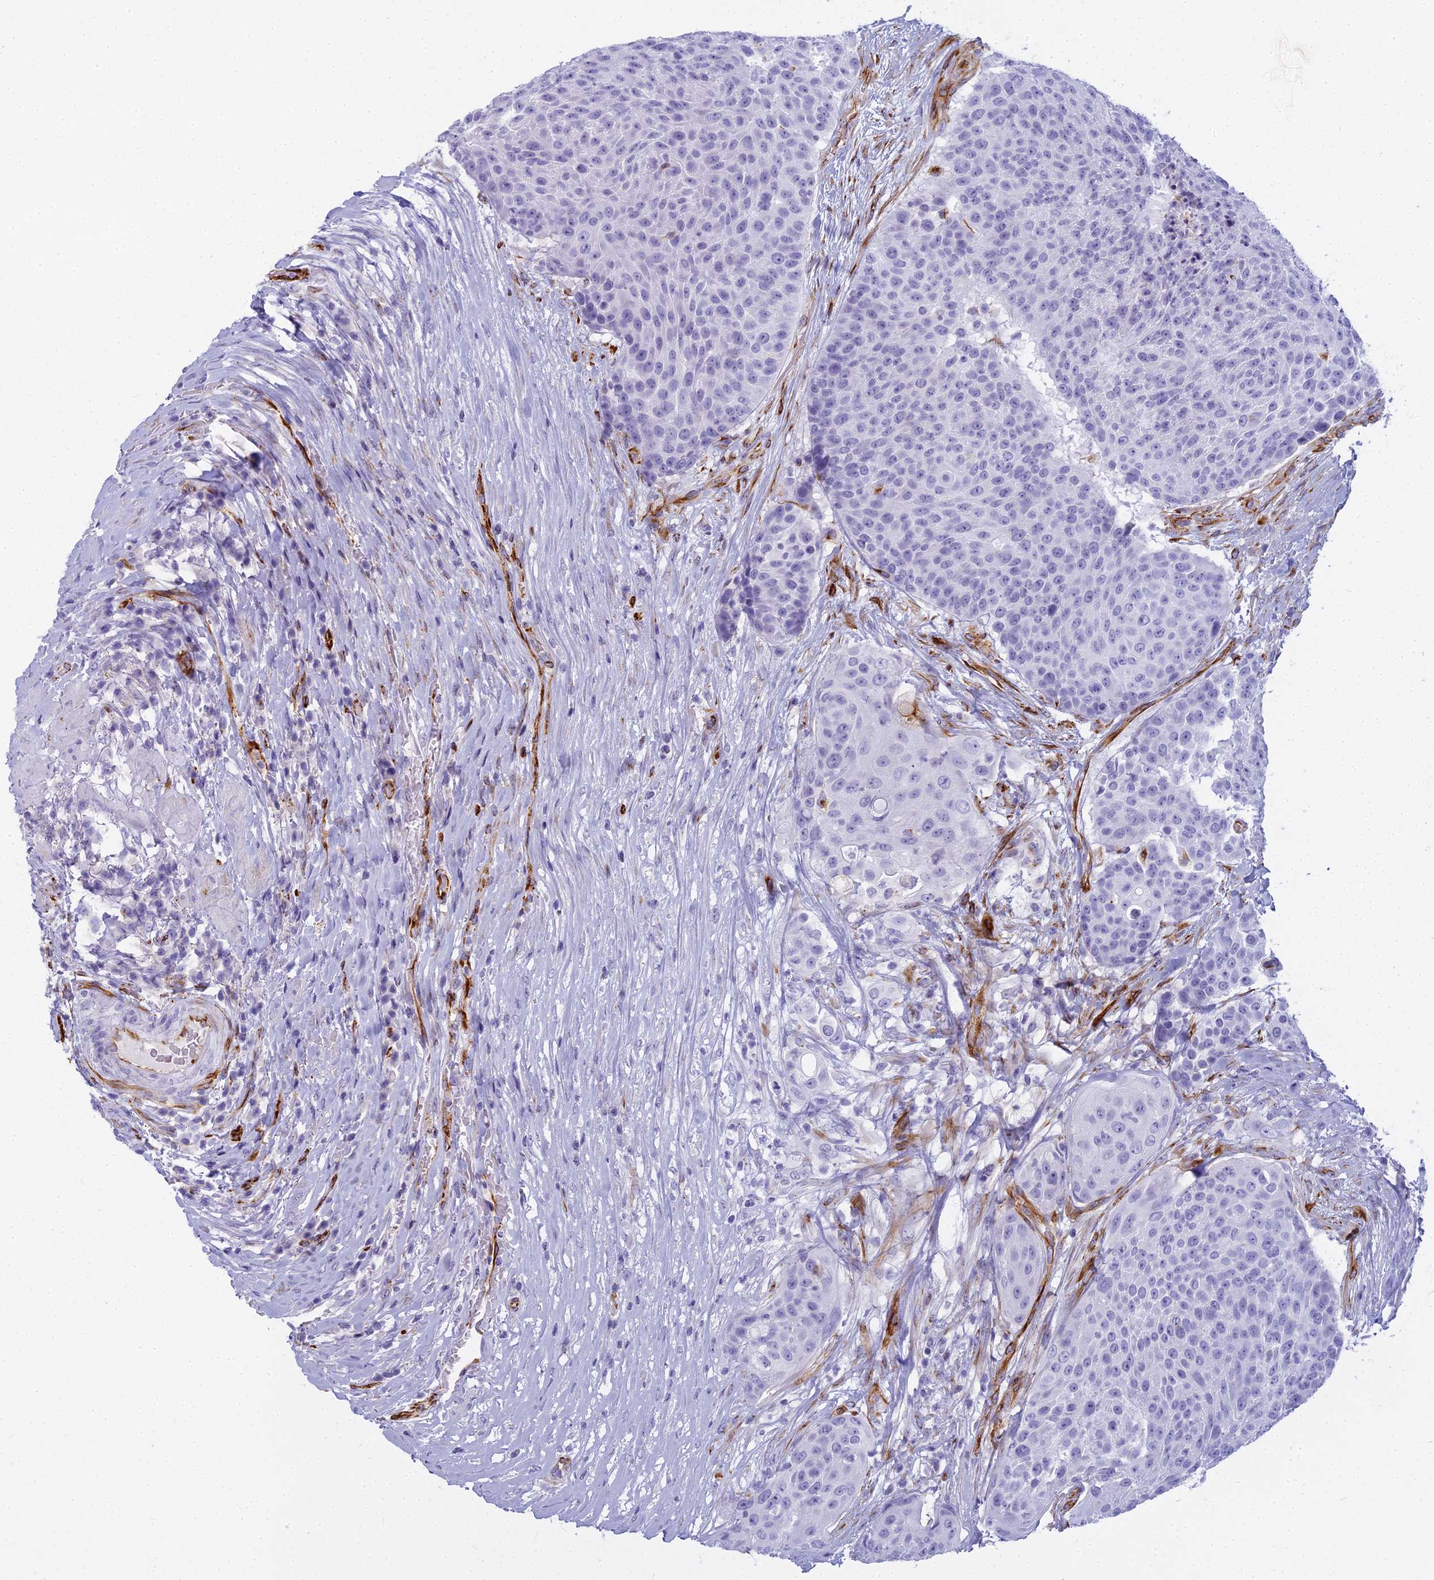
{"staining": {"intensity": "negative", "quantity": "none", "location": "none"}, "tissue": "urothelial cancer", "cell_type": "Tumor cells", "image_type": "cancer", "snomed": [{"axis": "morphology", "description": "Urothelial carcinoma, High grade"}, {"axis": "topography", "description": "Urinary bladder"}], "caption": "This is an immunohistochemistry (IHC) micrograph of human urothelial carcinoma (high-grade). There is no staining in tumor cells.", "gene": "EVI2A", "patient": {"sex": "female", "age": 63}}